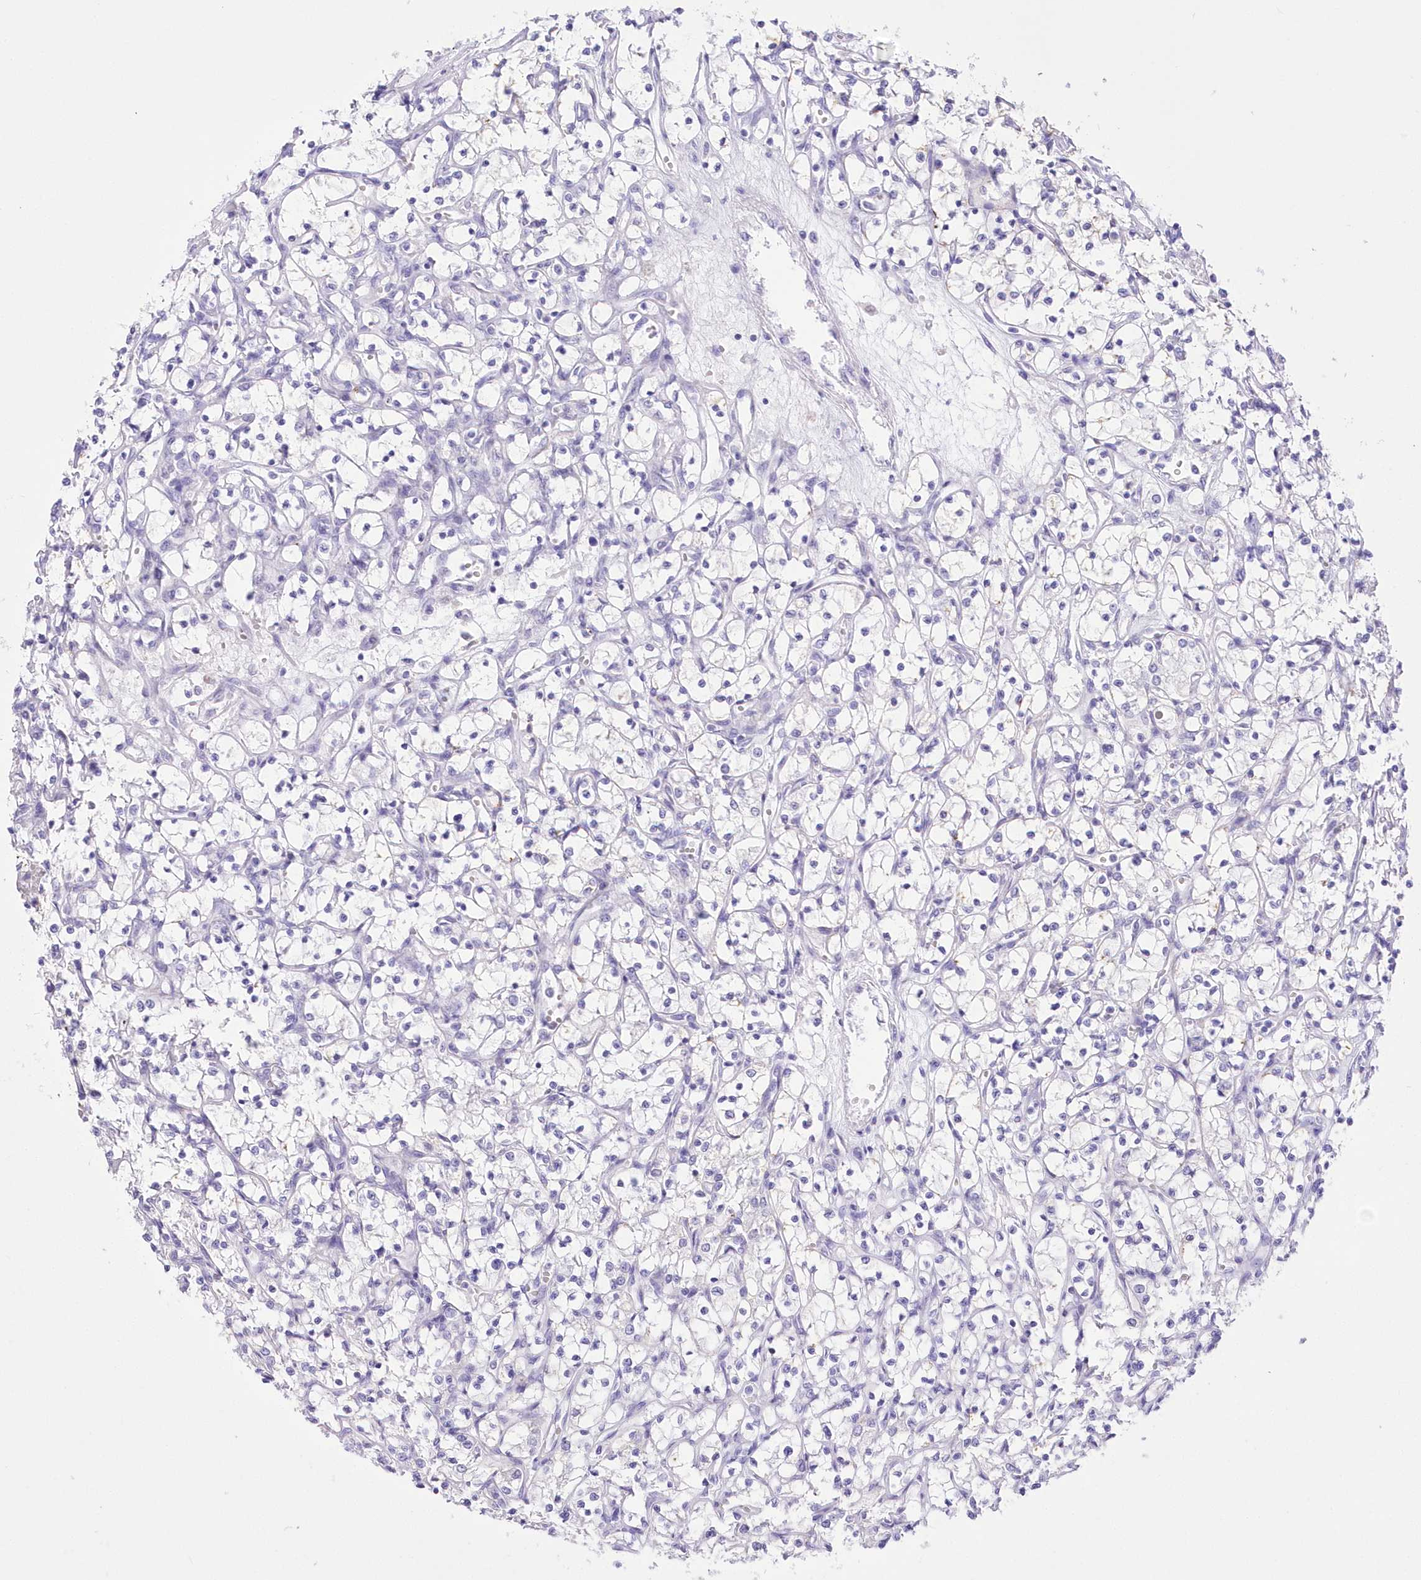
{"staining": {"intensity": "negative", "quantity": "none", "location": "none"}, "tissue": "renal cancer", "cell_type": "Tumor cells", "image_type": "cancer", "snomed": [{"axis": "morphology", "description": "Adenocarcinoma, NOS"}, {"axis": "topography", "description": "Kidney"}], "caption": "High power microscopy image of an immunohistochemistry (IHC) image of renal cancer, revealing no significant staining in tumor cells.", "gene": "UBA6", "patient": {"sex": "female", "age": 69}}